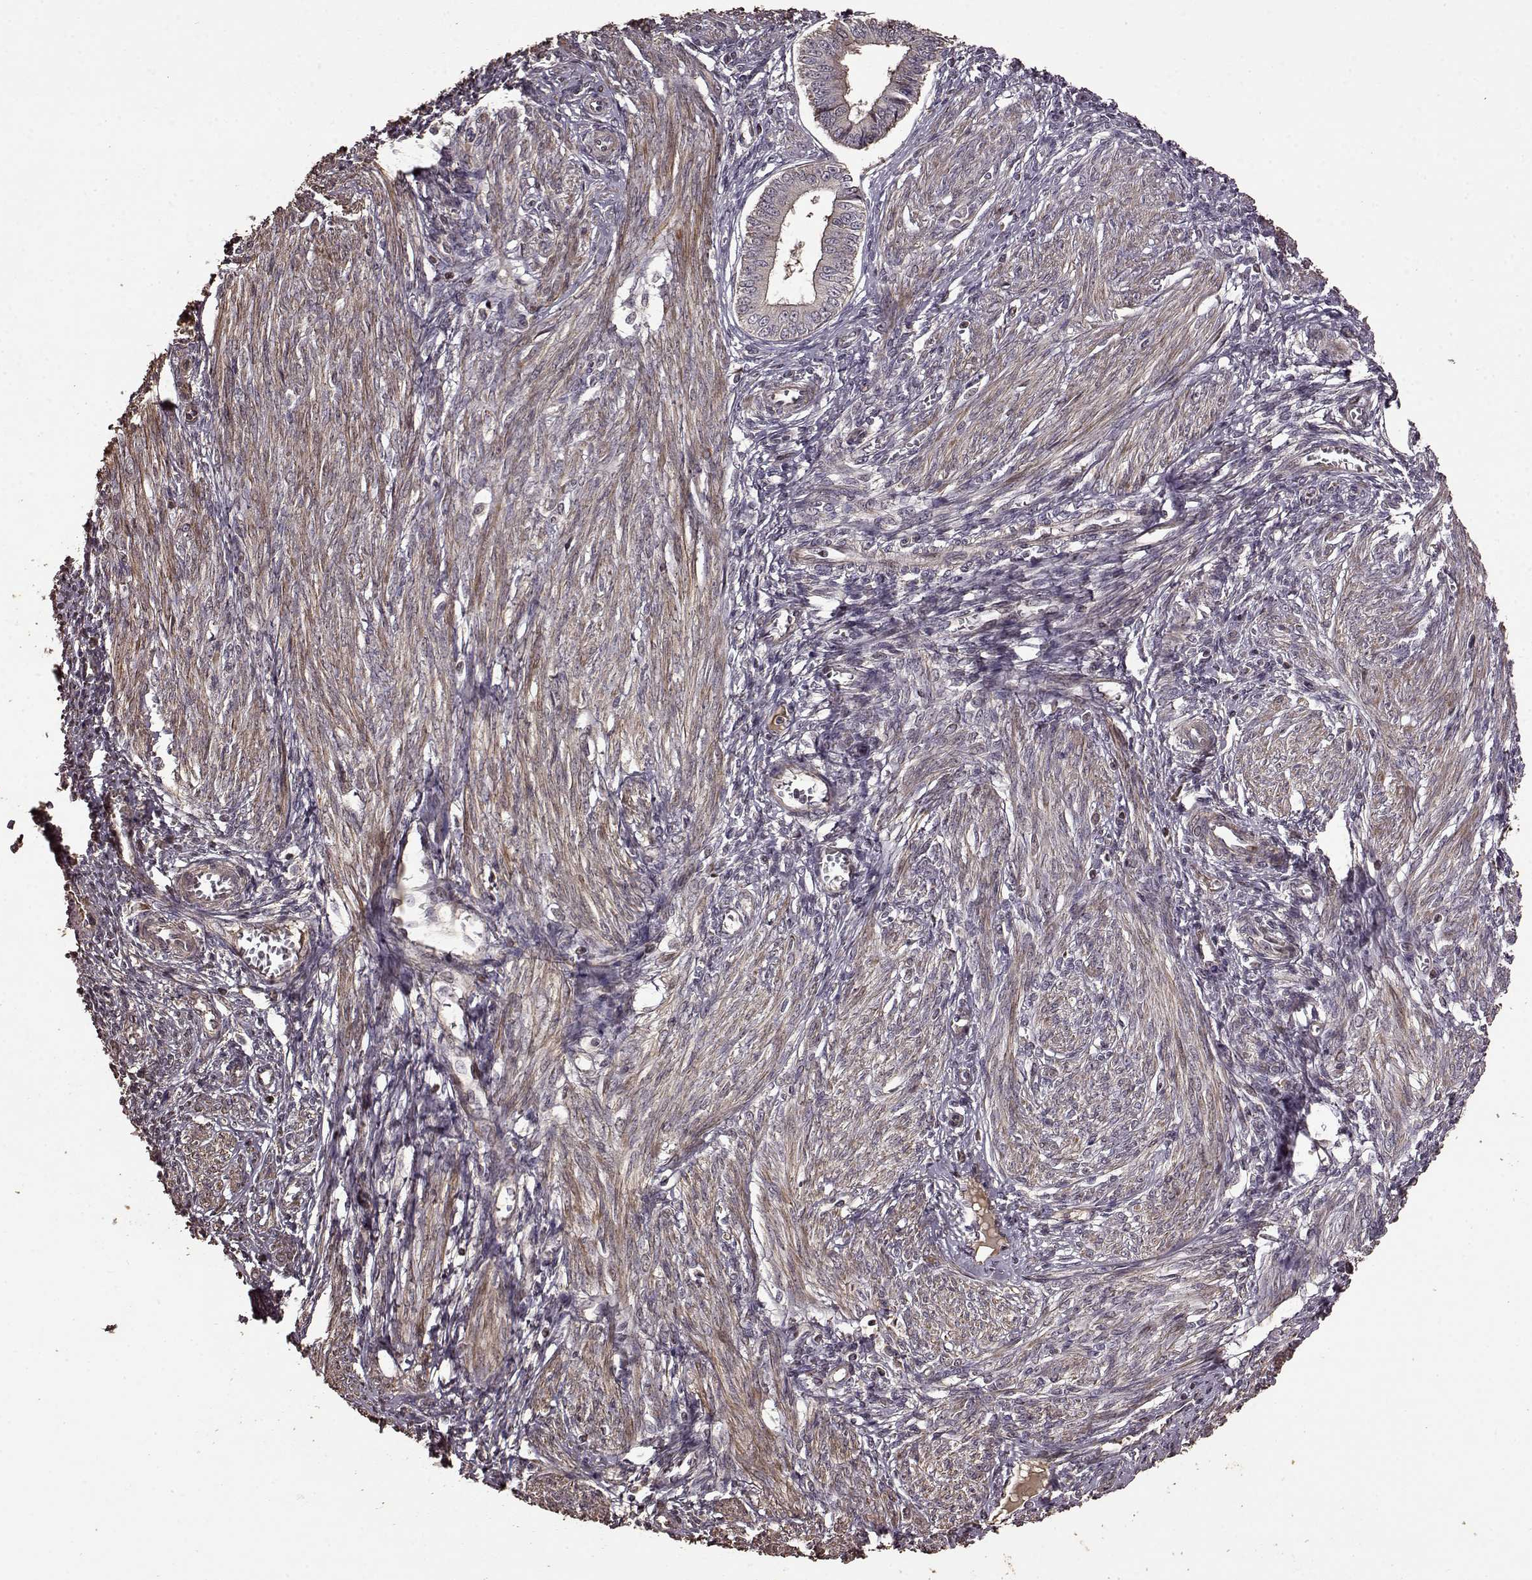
{"staining": {"intensity": "weak", "quantity": "<25%", "location": "cytoplasmic/membranous"}, "tissue": "endometrium", "cell_type": "Cells in endometrial stroma", "image_type": "normal", "snomed": [{"axis": "morphology", "description": "Normal tissue, NOS"}, {"axis": "topography", "description": "Endometrium"}], "caption": "High power microscopy photomicrograph of an immunohistochemistry photomicrograph of benign endometrium, revealing no significant positivity in cells in endometrial stroma. (DAB immunohistochemistry (IHC) with hematoxylin counter stain).", "gene": "FBXW11", "patient": {"sex": "female", "age": 42}}